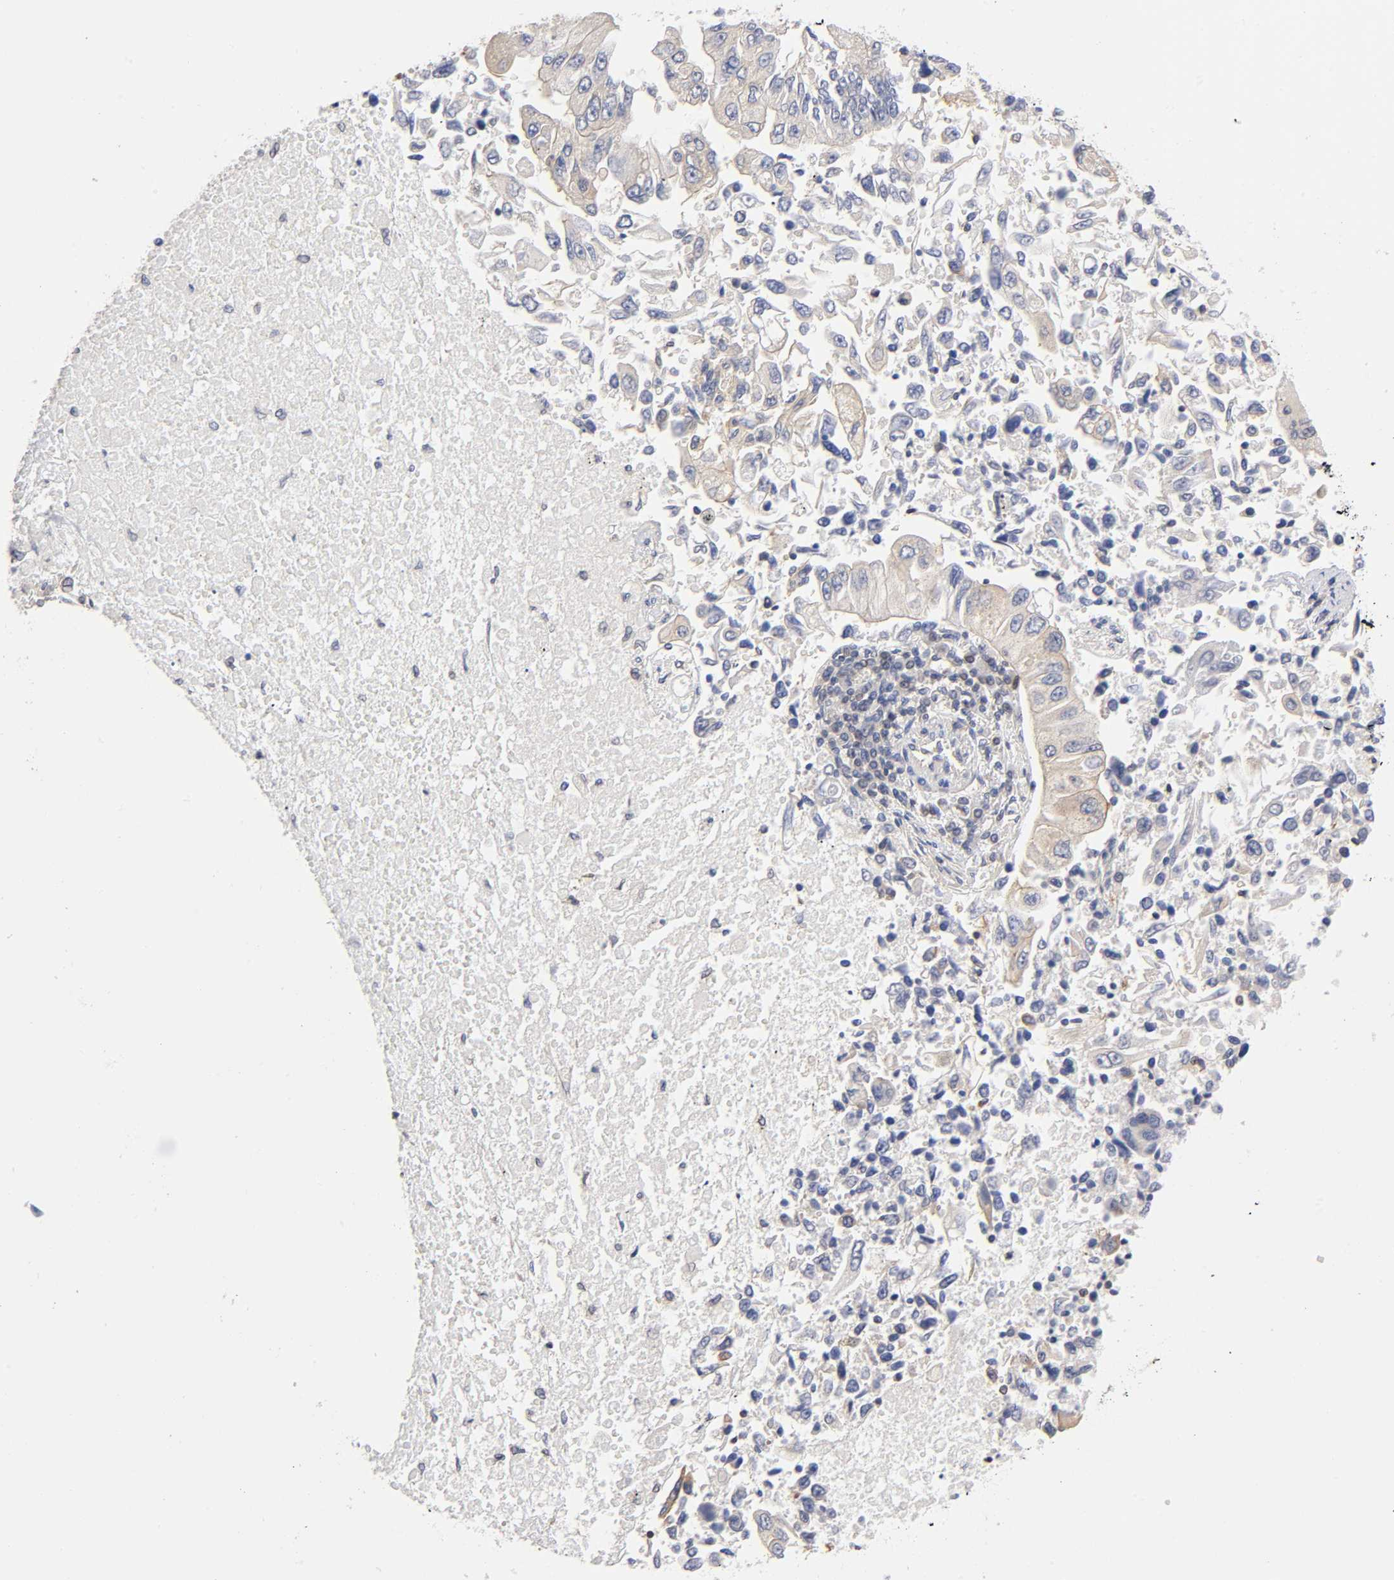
{"staining": {"intensity": "weak", "quantity": "25%-75%", "location": "cytoplasmic/membranous"}, "tissue": "lung cancer", "cell_type": "Tumor cells", "image_type": "cancer", "snomed": [{"axis": "morphology", "description": "Adenocarcinoma, NOS"}, {"axis": "topography", "description": "Lung"}], "caption": "Human lung cancer stained with a protein marker demonstrates weak staining in tumor cells.", "gene": "STRN3", "patient": {"sex": "male", "age": 84}}